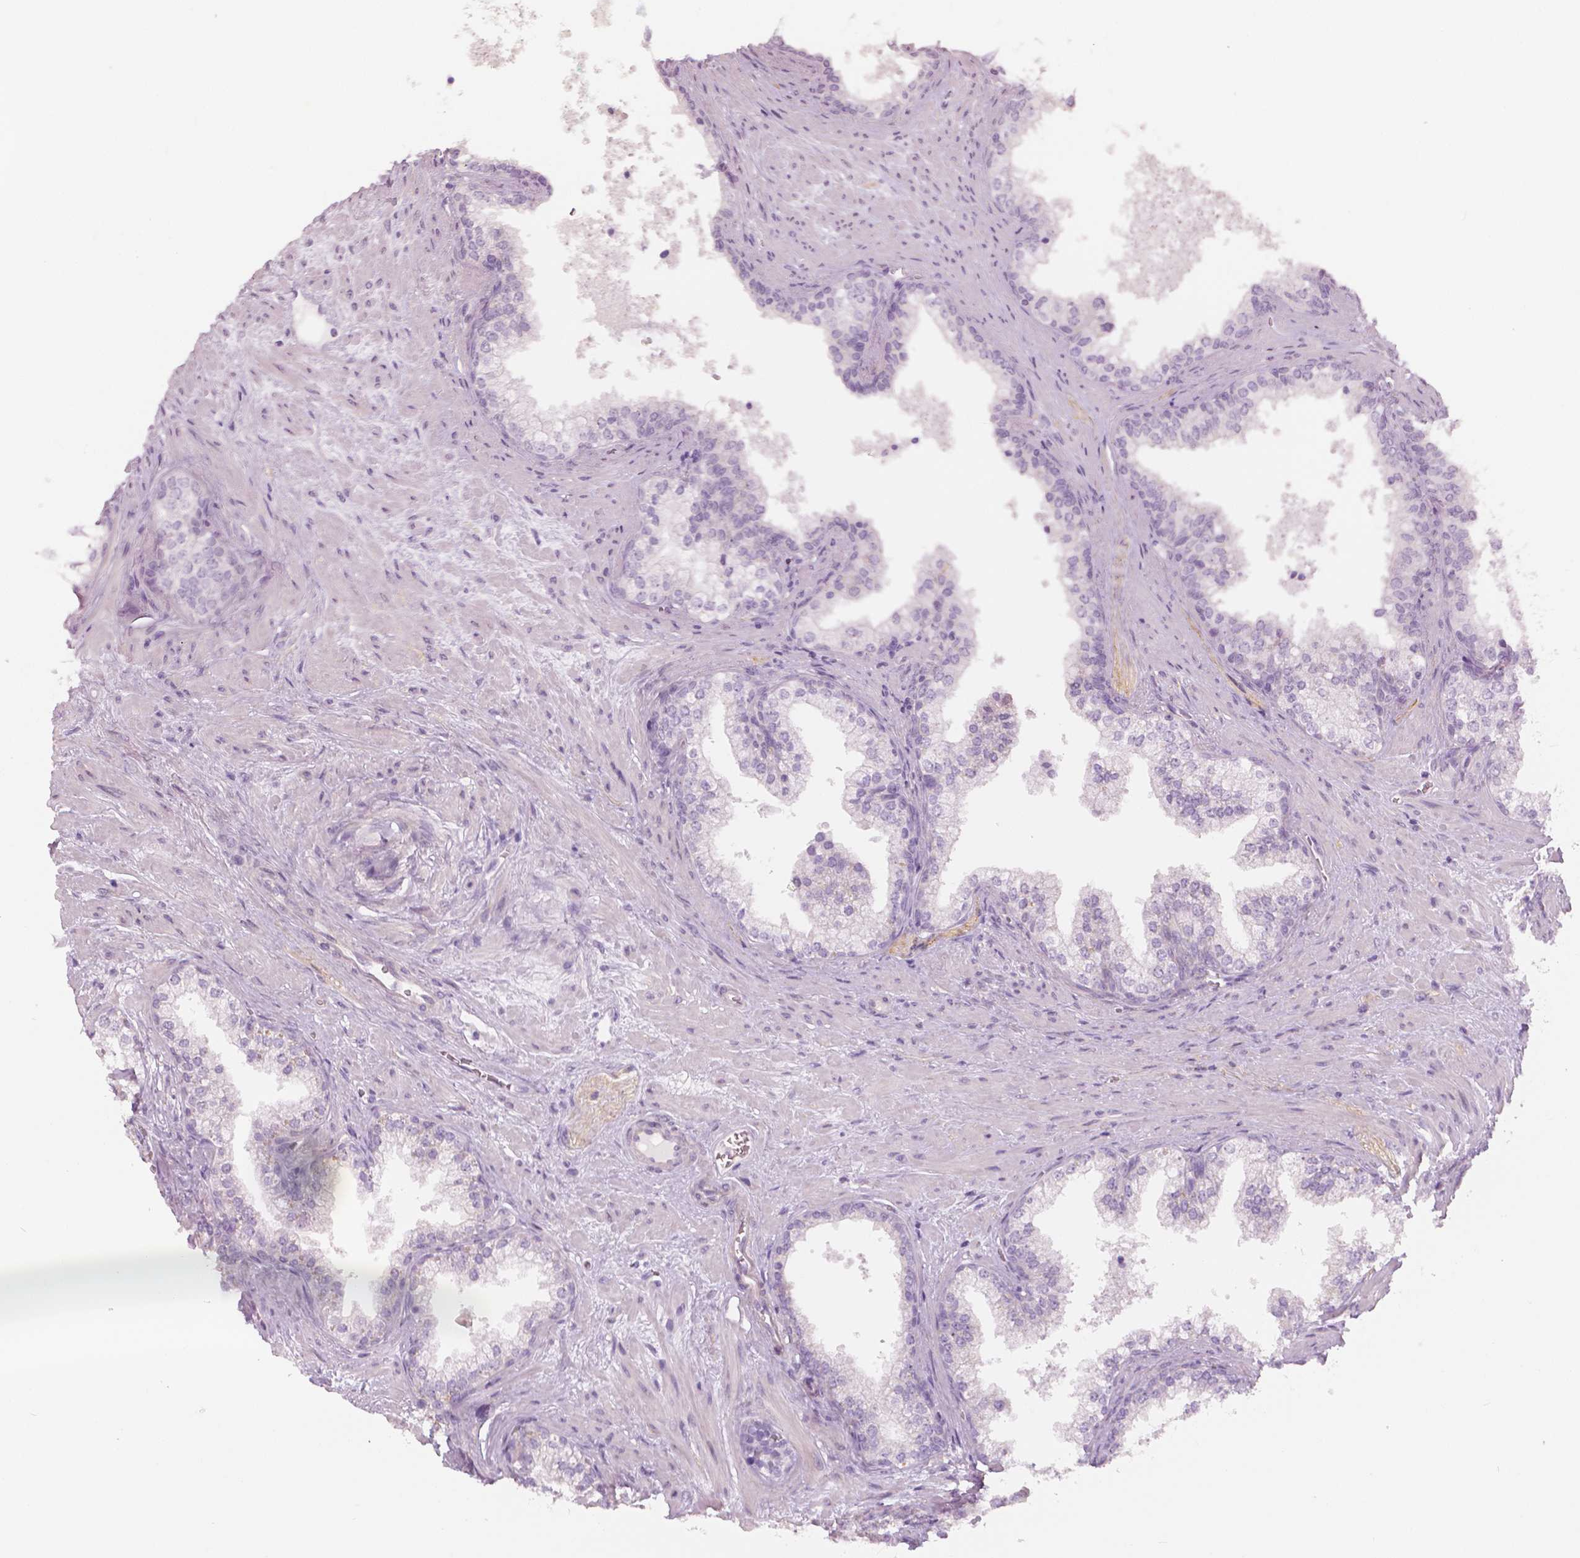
{"staining": {"intensity": "negative", "quantity": "none", "location": "none"}, "tissue": "prostate", "cell_type": "Glandular cells", "image_type": "normal", "snomed": [{"axis": "morphology", "description": "Normal tissue, NOS"}, {"axis": "topography", "description": "Prostate"}], "caption": "An image of prostate stained for a protein demonstrates no brown staining in glandular cells. Brightfield microscopy of immunohistochemistry (IHC) stained with DAB (brown) and hematoxylin (blue), captured at high magnification.", "gene": "SLC24A1", "patient": {"sex": "male", "age": 79}}